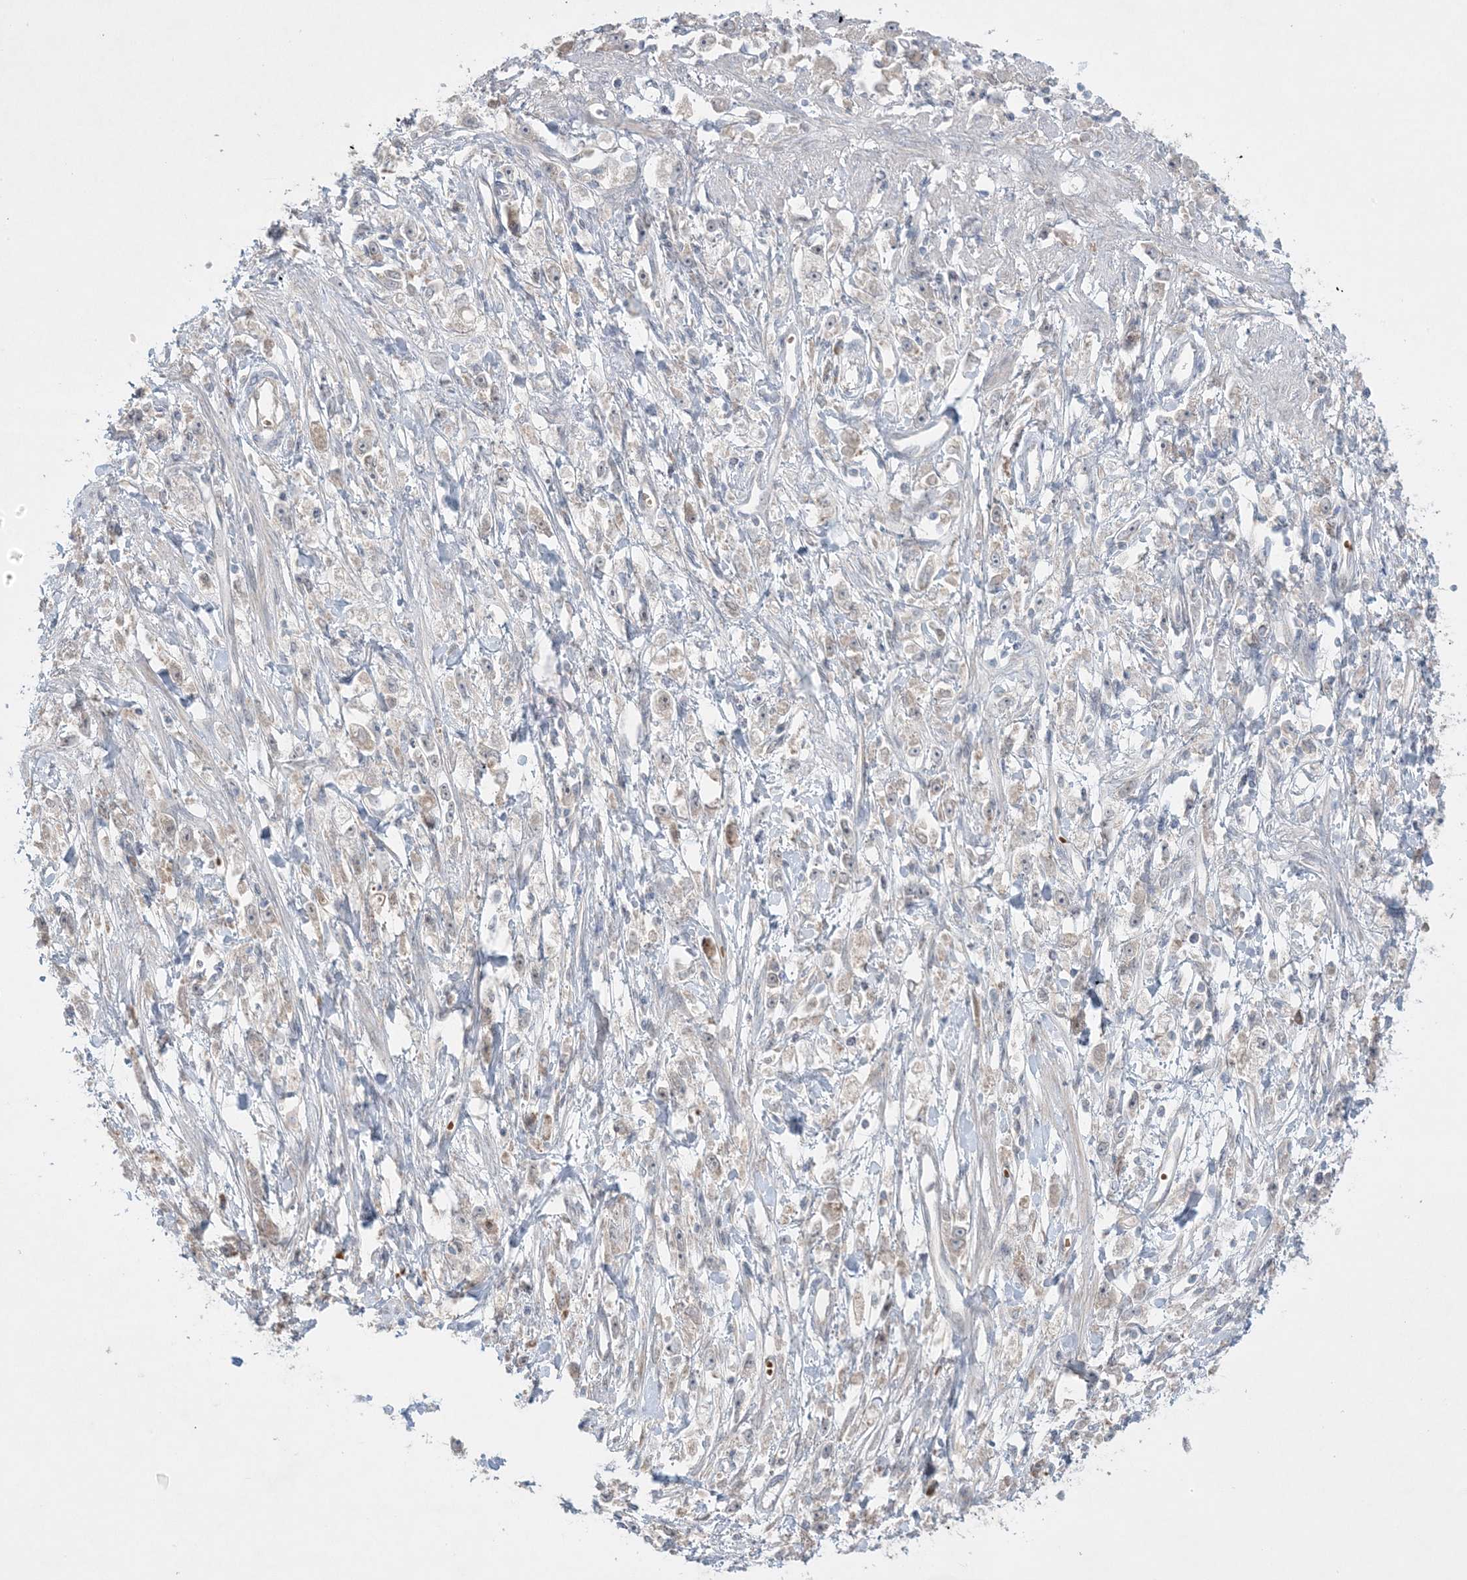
{"staining": {"intensity": "negative", "quantity": "none", "location": "none"}, "tissue": "stomach cancer", "cell_type": "Tumor cells", "image_type": "cancer", "snomed": [{"axis": "morphology", "description": "Adenocarcinoma, NOS"}, {"axis": "topography", "description": "Stomach"}], "caption": "An immunohistochemistry photomicrograph of stomach cancer is shown. There is no staining in tumor cells of stomach cancer. (DAB IHC with hematoxylin counter stain).", "gene": "MMGT1", "patient": {"sex": "female", "age": 59}}